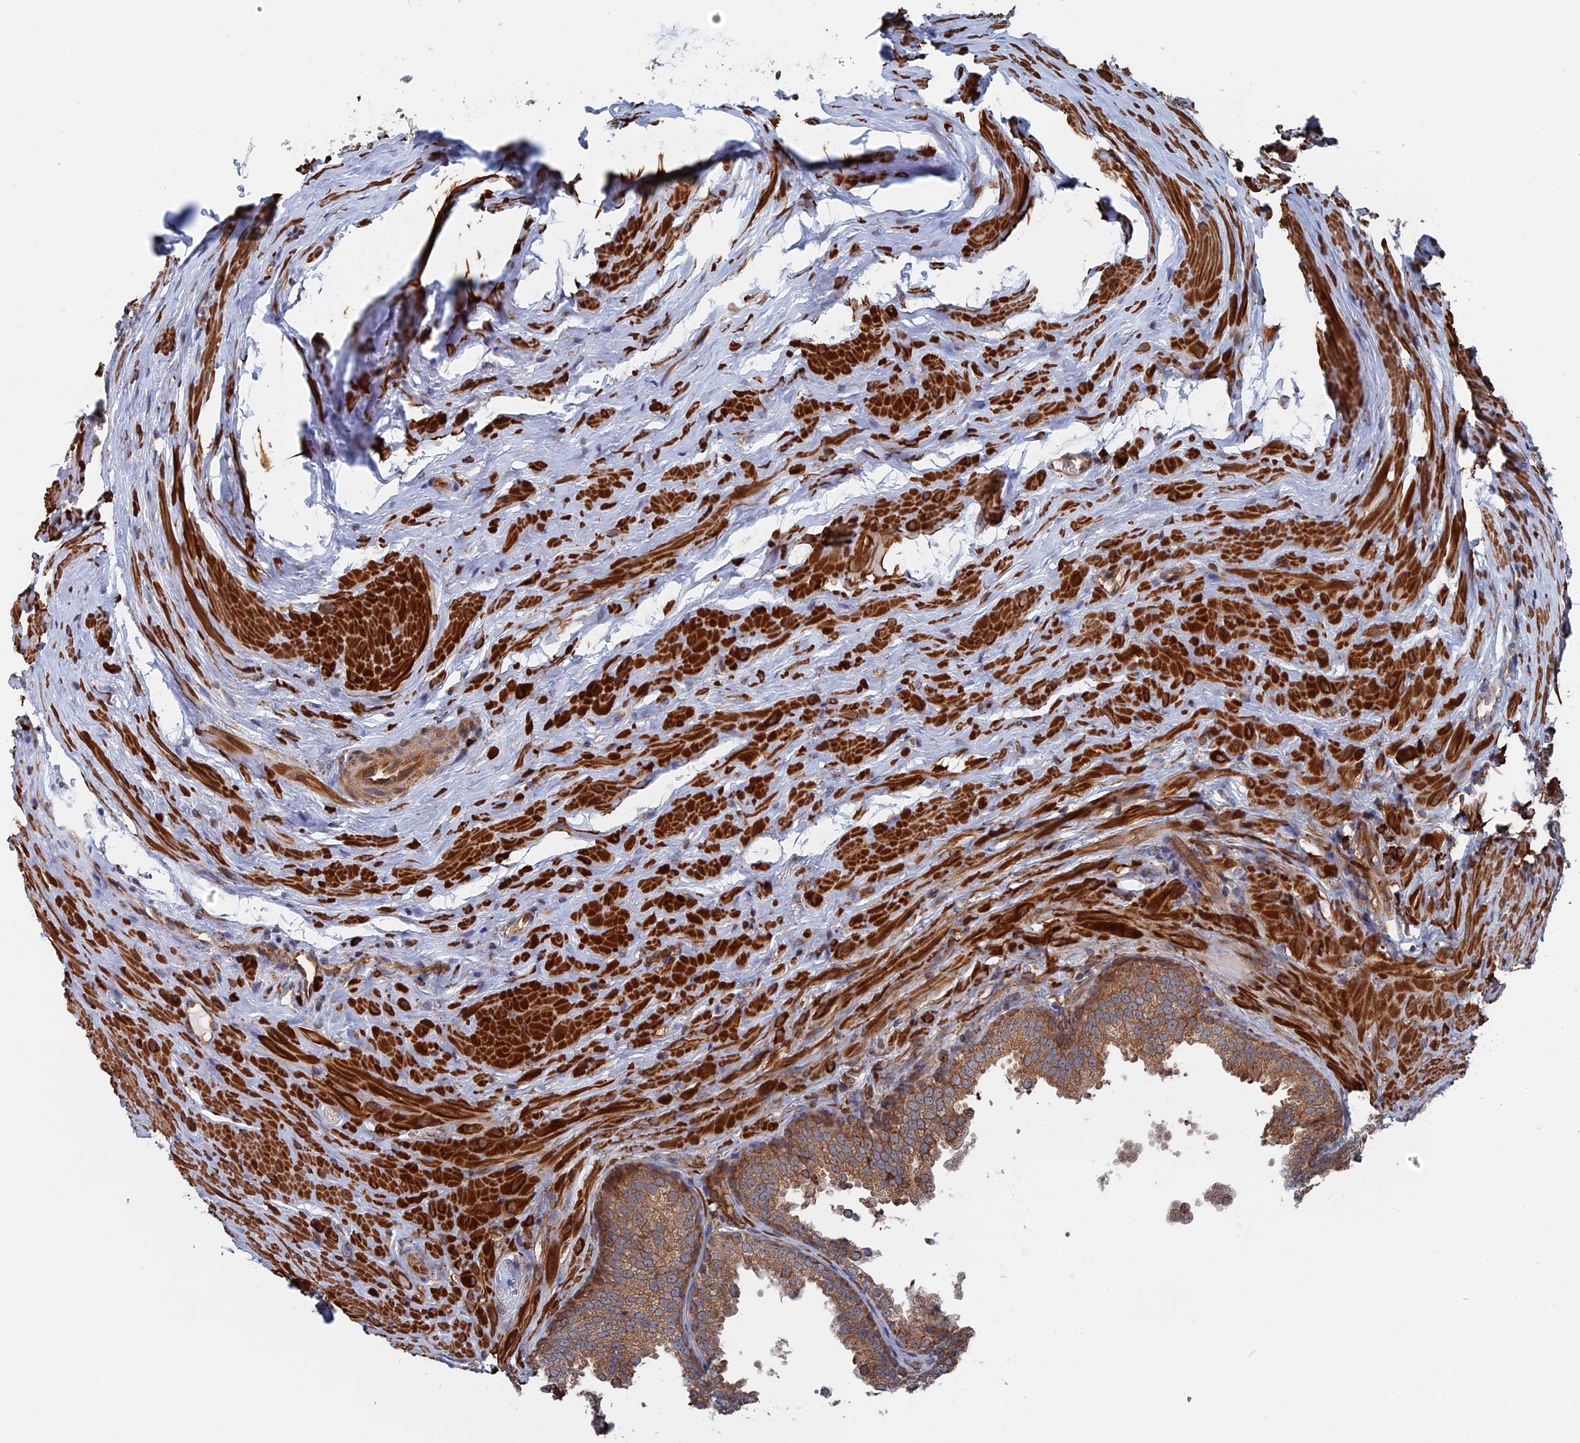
{"staining": {"intensity": "moderate", "quantity": ">75%", "location": "cytoplasmic/membranous"}, "tissue": "prostate", "cell_type": "Glandular cells", "image_type": "normal", "snomed": [{"axis": "morphology", "description": "Normal tissue, NOS"}, {"axis": "topography", "description": "Prostate"}], "caption": "Immunohistochemical staining of unremarkable human prostate displays medium levels of moderate cytoplasmic/membranous positivity in about >75% of glandular cells.", "gene": "BPIFB6", "patient": {"sex": "male", "age": 60}}